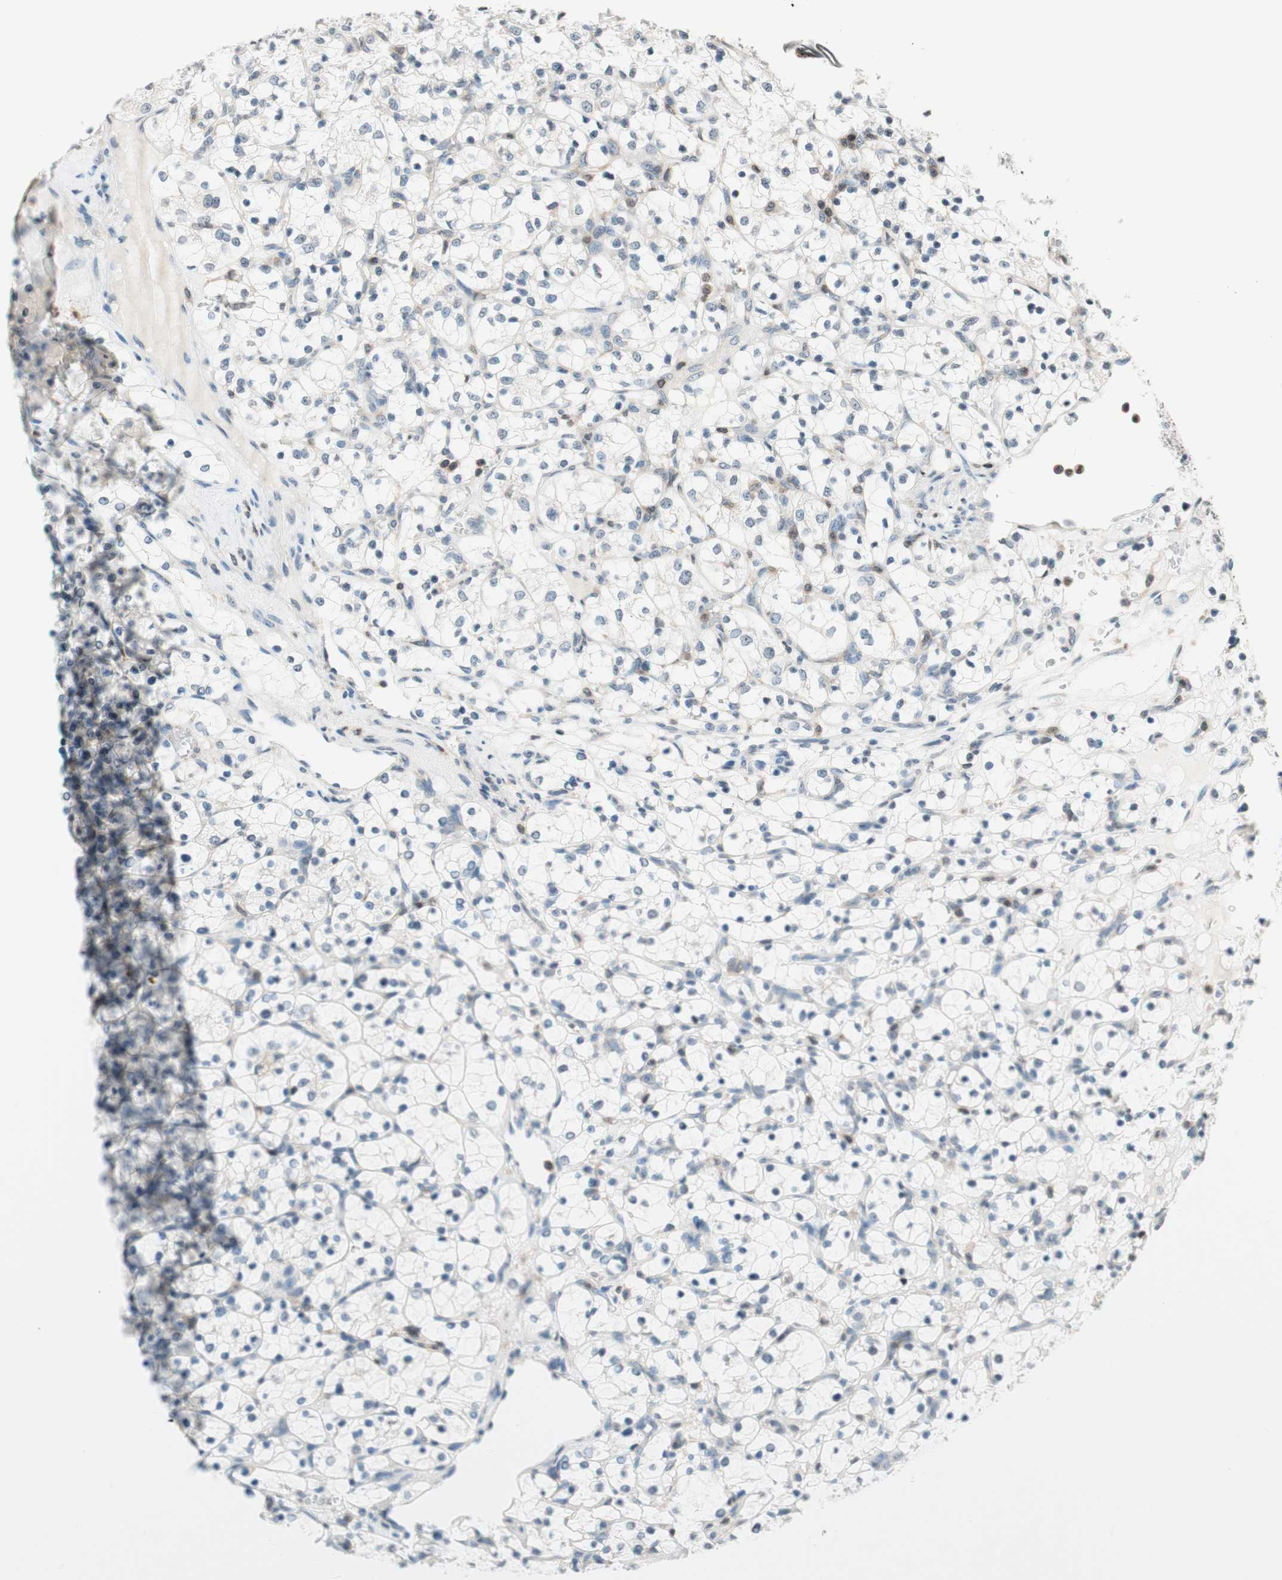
{"staining": {"intensity": "negative", "quantity": "none", "location": "none"}, "tissue": "renal cancer", "cell_type": "Tumor cells", "image_type": "cancer", "snomed": [{"axis": "morphology", "description": "Adenocarcinoma, NOS"}, {"axis": "topography", "description": "Kidney"}], "caption": "Tumor cells are negative for brown protein staining in renal adenocarcinoma.", "gene": "WIPF1", "patient": {"sex": "female", "age": 69}}